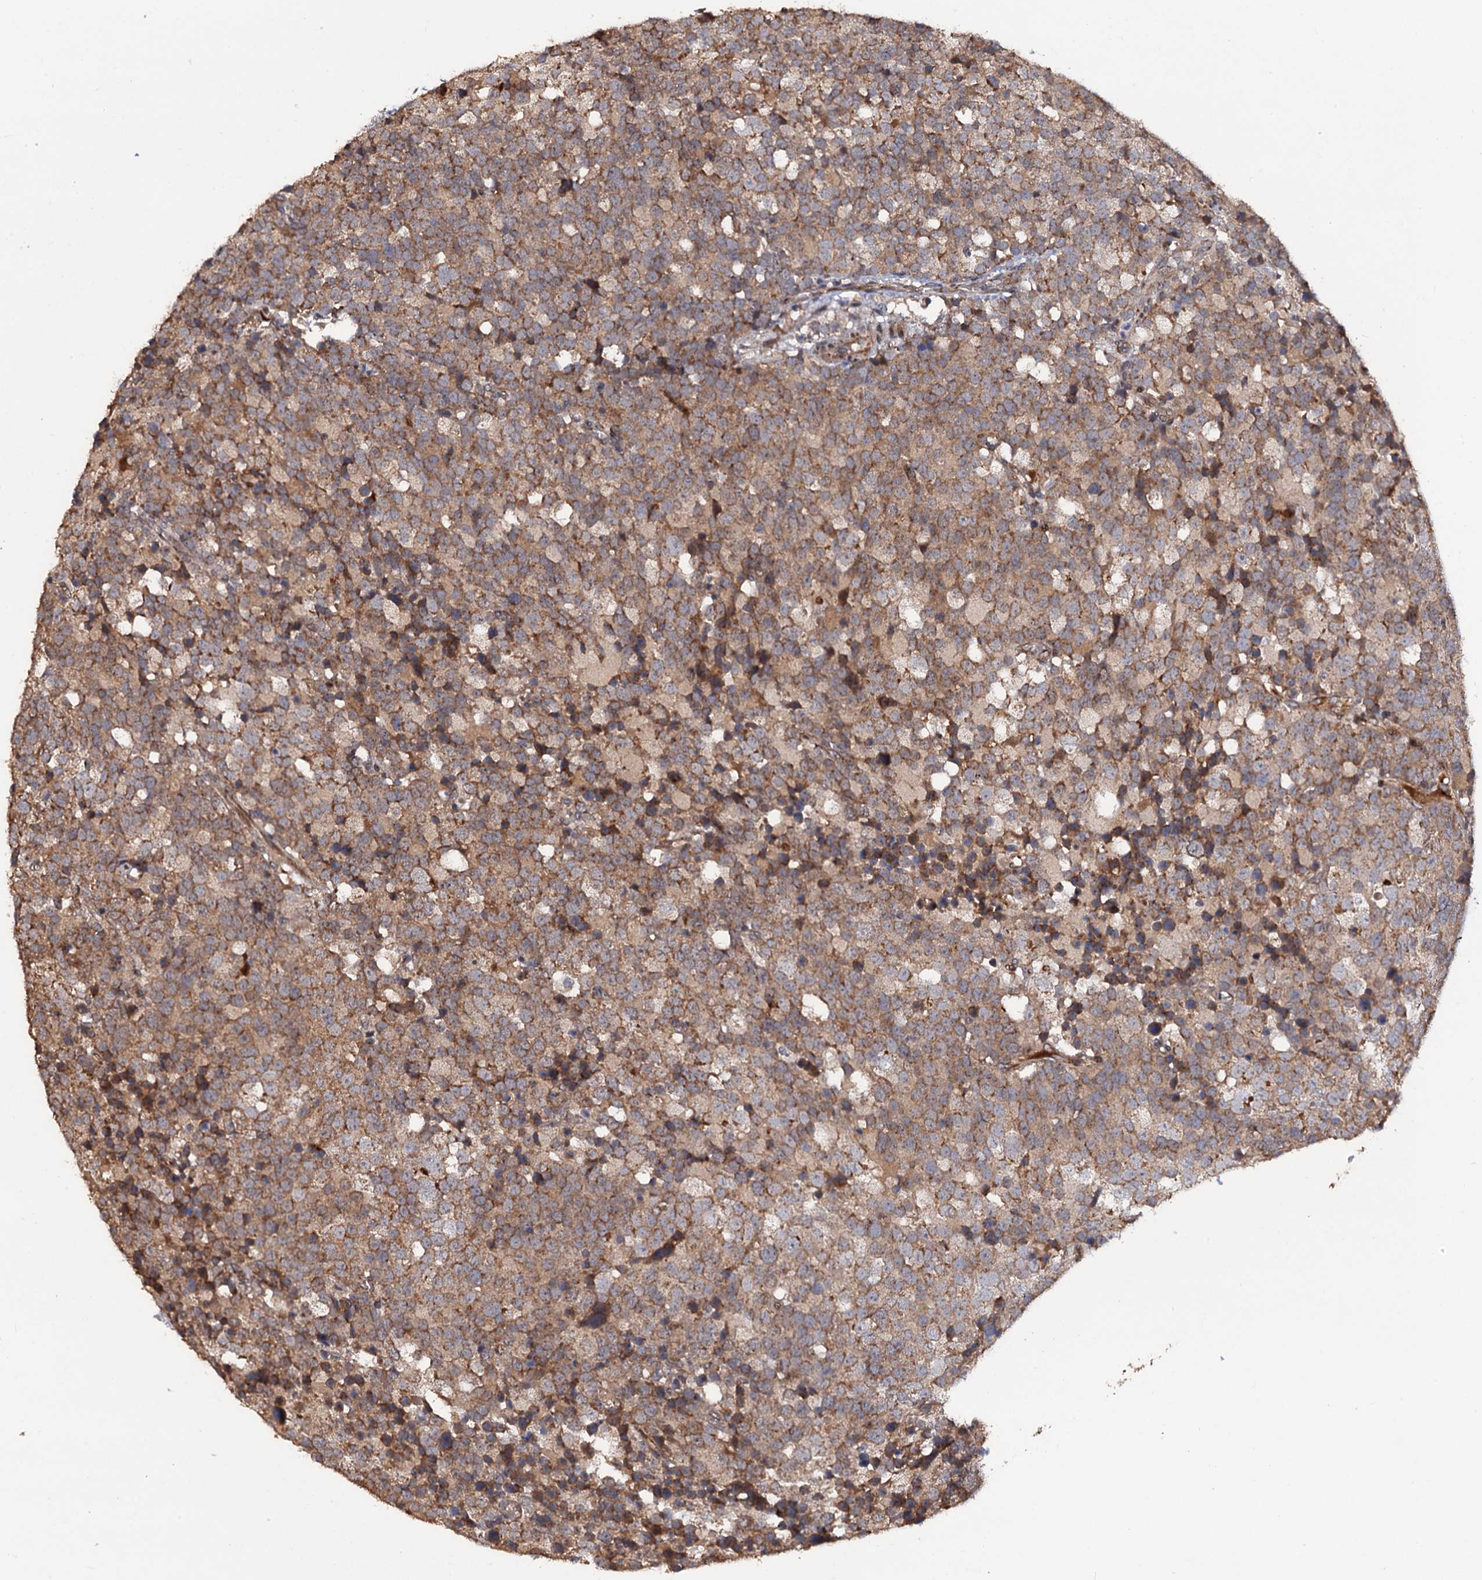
{"staining": {"intensity": "moderate", "quantity": ">75%", "location": "cytoplasmic/membranous"}, "tissue": "testis cancer", "cell_type": "Tumor cells", "image_type": "cancer", "snomed": [{"axis": "morphology", "description": "Seminoma, NOS"}, {"axis": "topography", "description": "Testis"}], "caption": "Immunohistochemical staining of seminoma (testis) exhibits medium levels of moderate cytoplasmic/membranous expression in about >75% of tumor cells.", "gene": "LRRC63", "patient": {"sex": "male", "age": 71}}